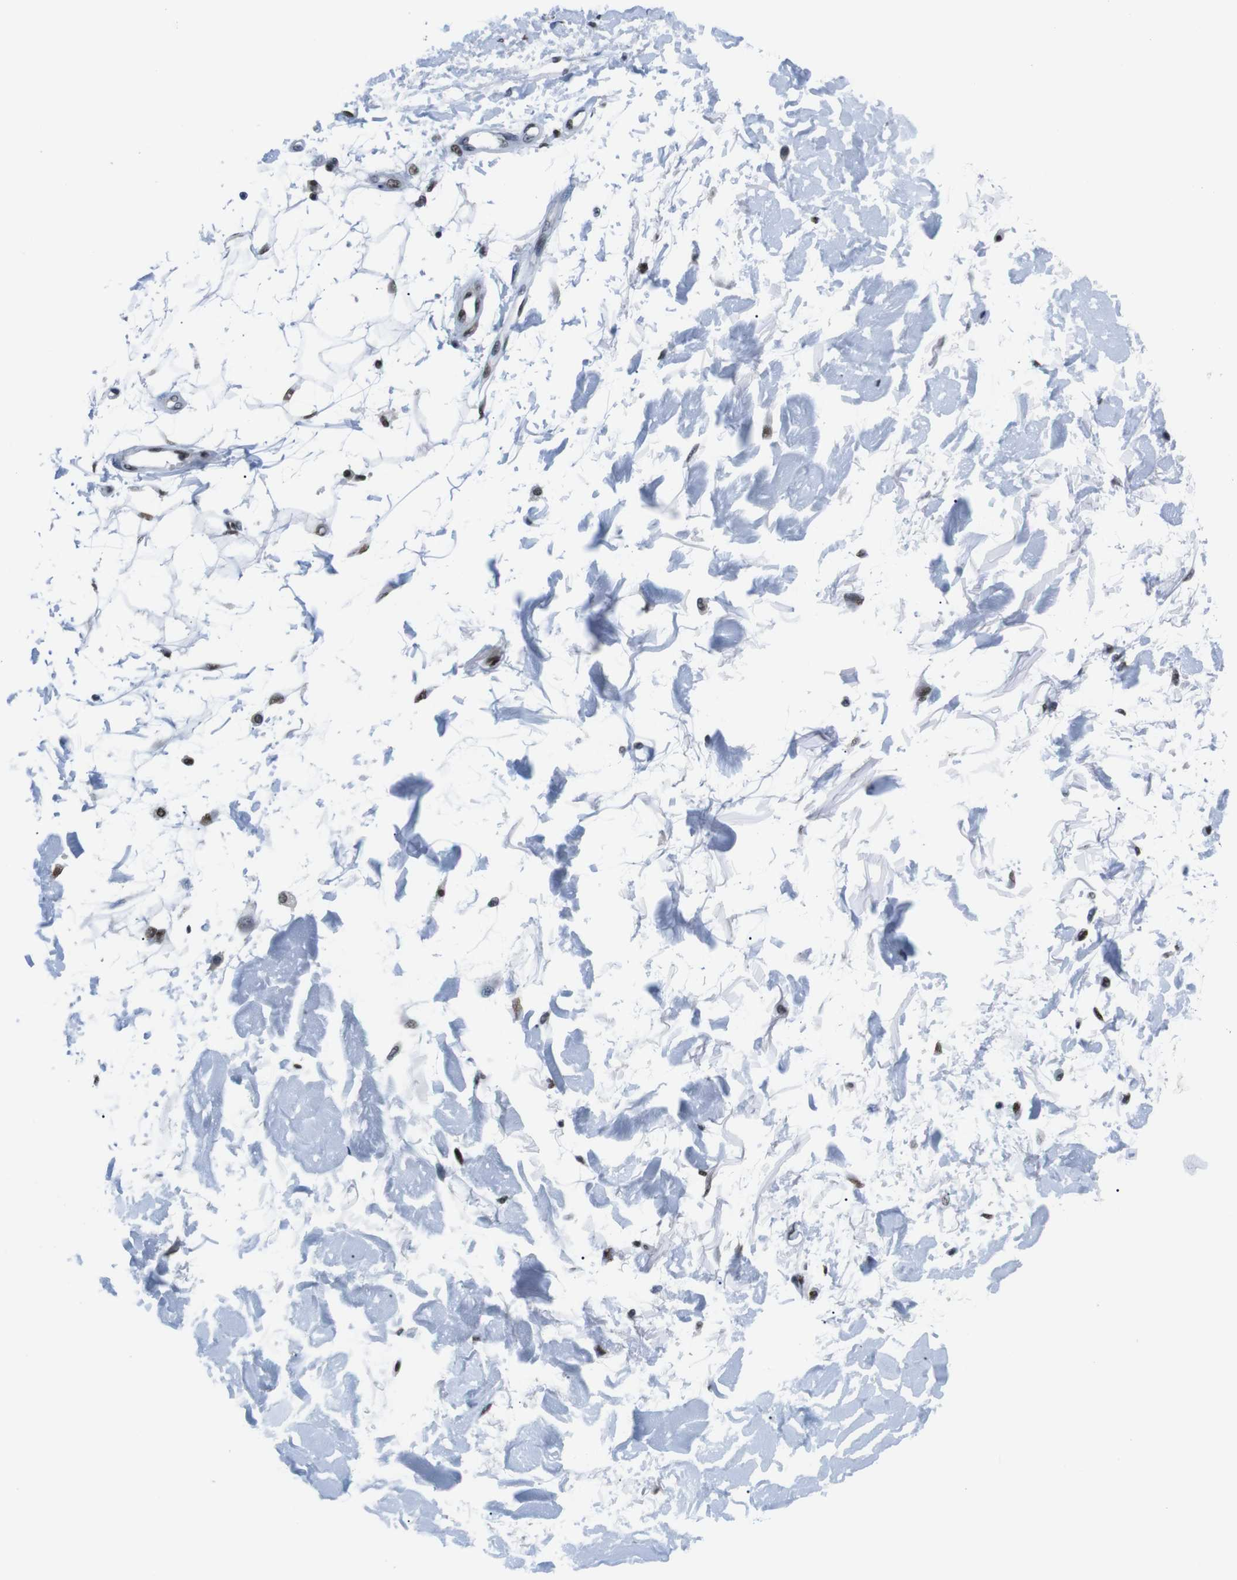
{"staining": {"intensity": "moderate", "quantity": ">75%", "location": "nuclear"}, "tissue": "adipose tissue", "cell_type": "Adipocytes", "image_type": "normal", "snomed": [{"axis": "morphology", "description": "Squamous cell carcinoma, NOS"}, {"axis": "topography", "description": "Skin"}], "caption": "Protein expression analysis of normal adipose tissue shows moderate nuclear positivity in about >75% of adipocytes.", "gene": "PSME3", "patient": {"sex": "male", "age": 83}}